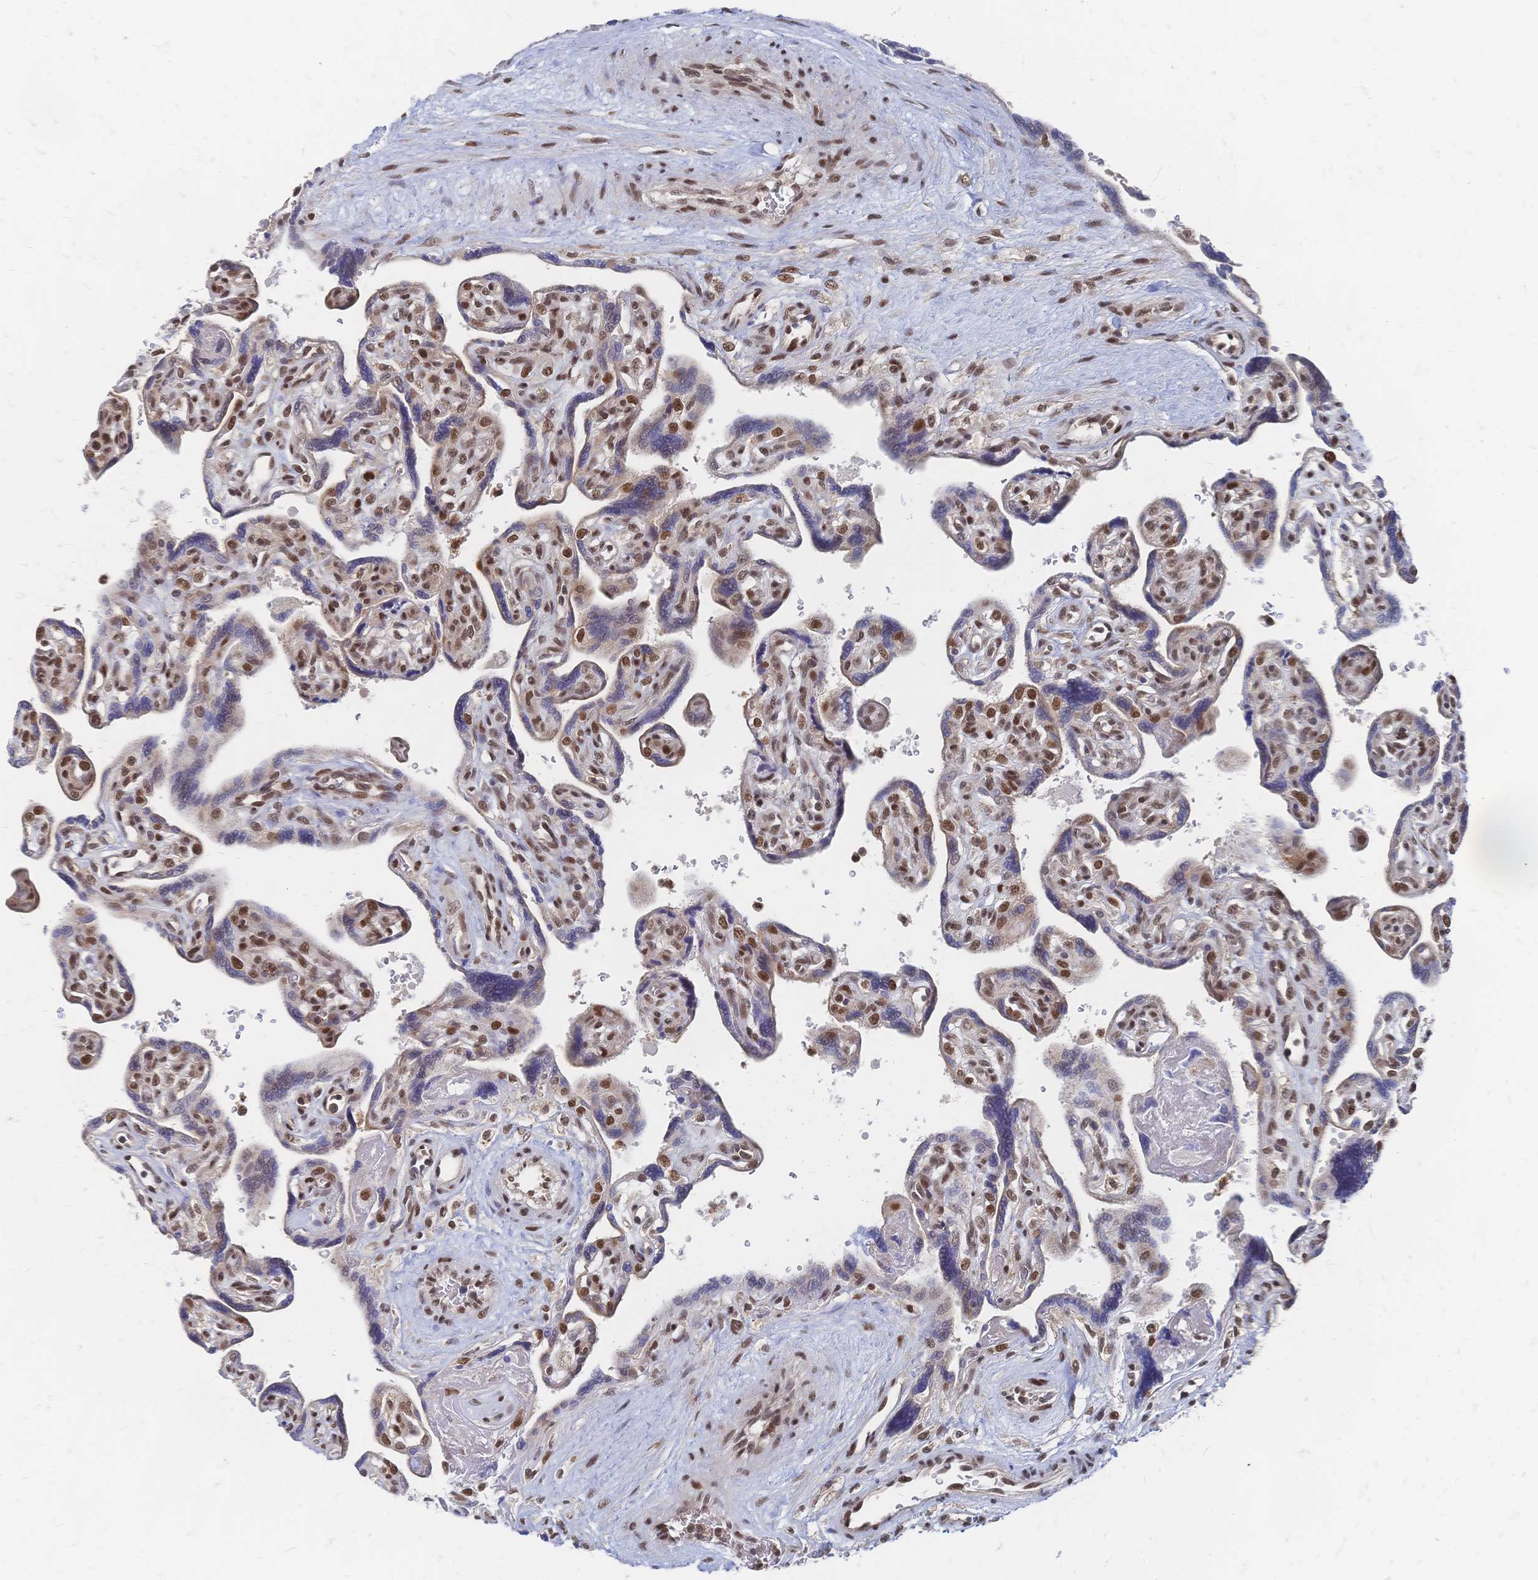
{"staining": {"intensity": "strong", "quantity": ">75%", "location": "nuclear"}, "tissue": "placenta", "cell_type": "Decidual cells", "image_type": "normal", "snomed": [{"axis": "morphology", "description": "Normal tissue, NOS"}, {"axis": "topography", "description": "Placenta"}], "caption": "Immunohistochemical staining of unremarkable placenta displays >75% levels of strong nuclear protein positivity in about >75% of decidual cells. (DAB IHC with brightfield microscopy, high magnification).", "gene": "NELFA", "patient": {"sex": "female", "age": 39}}